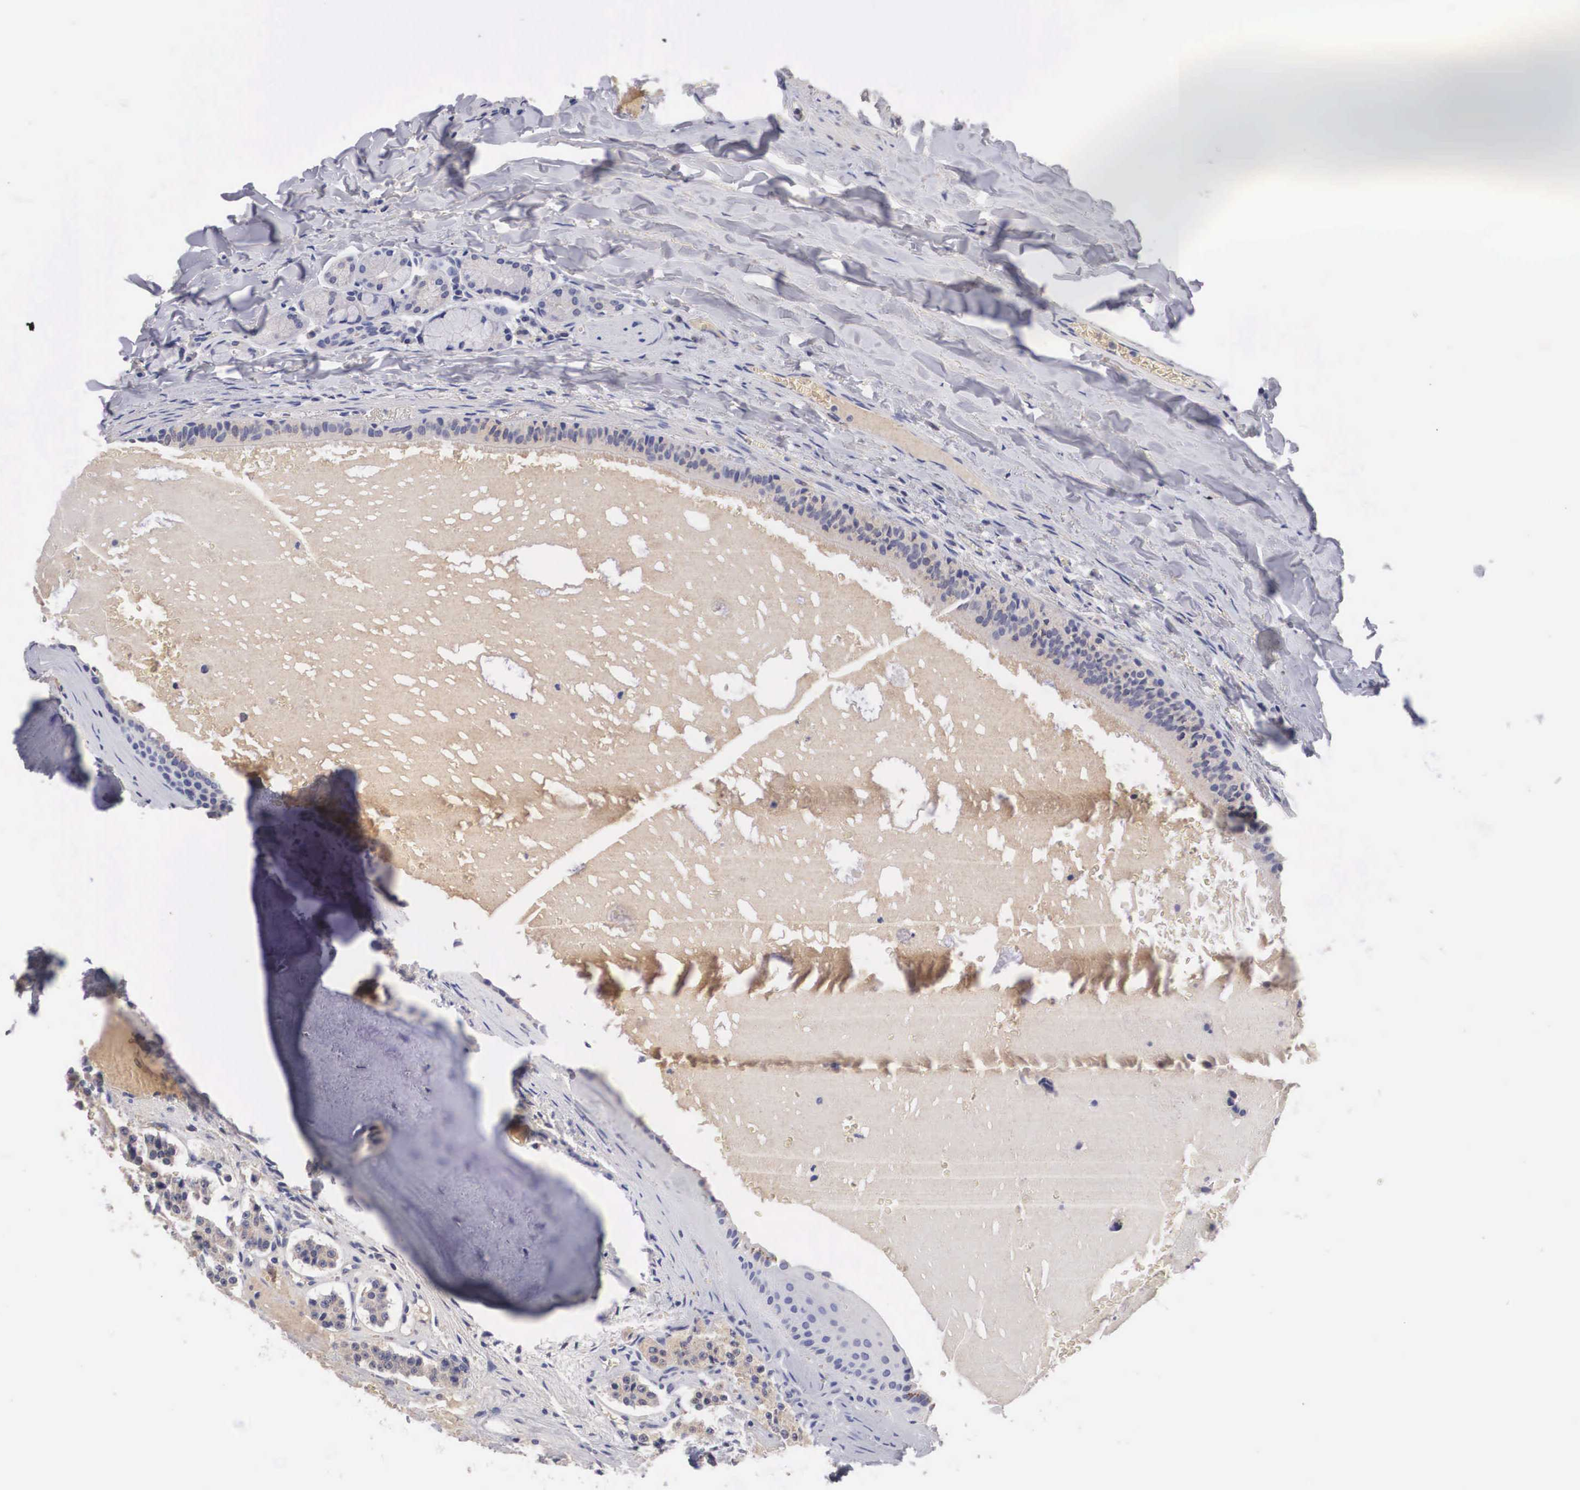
{"staining": {"intensity": "weak", "quantity": "25%-75%", "location": "cytoplasmic/membranous"}, "tissue": "carcinoid", "cell_type": "Tumor cells", "image_type": "cancer", "snomed": [{"axis": "morphology", "description": "Carcinoid, malignant, NOS"}, {"axis": "topography", "description": "Bronchus"}], "caption": "This is an image of immunohistochemistry (IHC) staining of carcinoid (malignant), which shows weak expression in the cytoplasmic/membranous of tumor cells.", "gene": "ABHD4", "patient": {"sex": "male", "age": 55}}